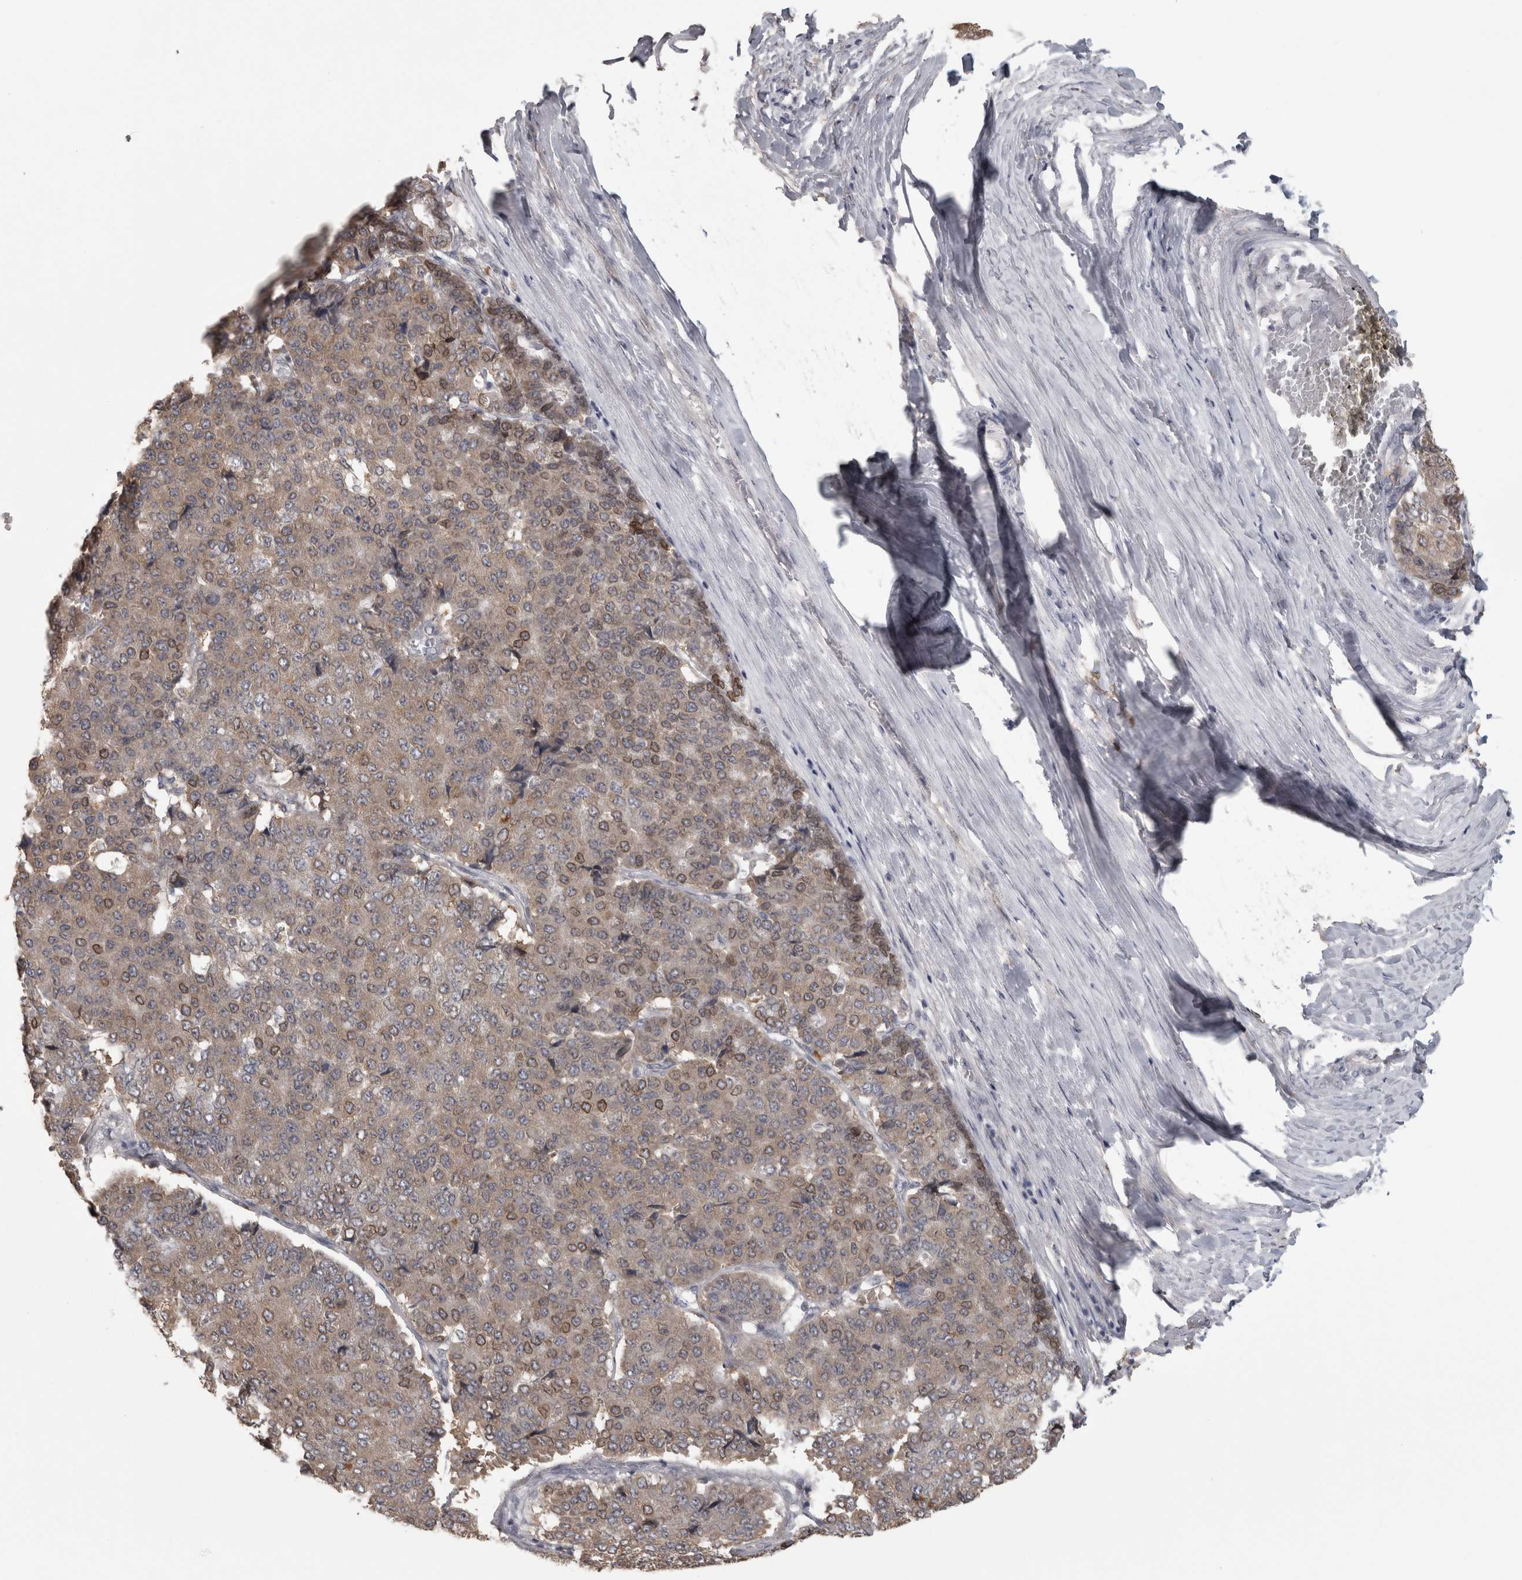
{"staining": {"intensity": "weak", "quantity": ">75%", "location": "cytoplasmic/membranous,nuclear"}, "tissue": "pancreatic cancer", "cell_type": "Tumor cells", "image_type": "cancer", "snomed": [{"axis": "morphology", "description": "Adenocarcinoma, NOS"}, {"axis": "topography", "description": "Pancreas"}], "caption": "Brown immunohistochemical staining in pancreatic cancer (adenocarcinoma) shows weak cytoplasmic/membranous and nuclear expression in approximately >75% of tumor cells. The staining was performed using DAB (3,3'-diaminobenzidine) to visualize the protein expression in brown, while the nuclei were stained in blue with hematoxylin (Magnification: 20x).", "gene": "RAB29", "patient": {"sex": "male", "age": 50}}